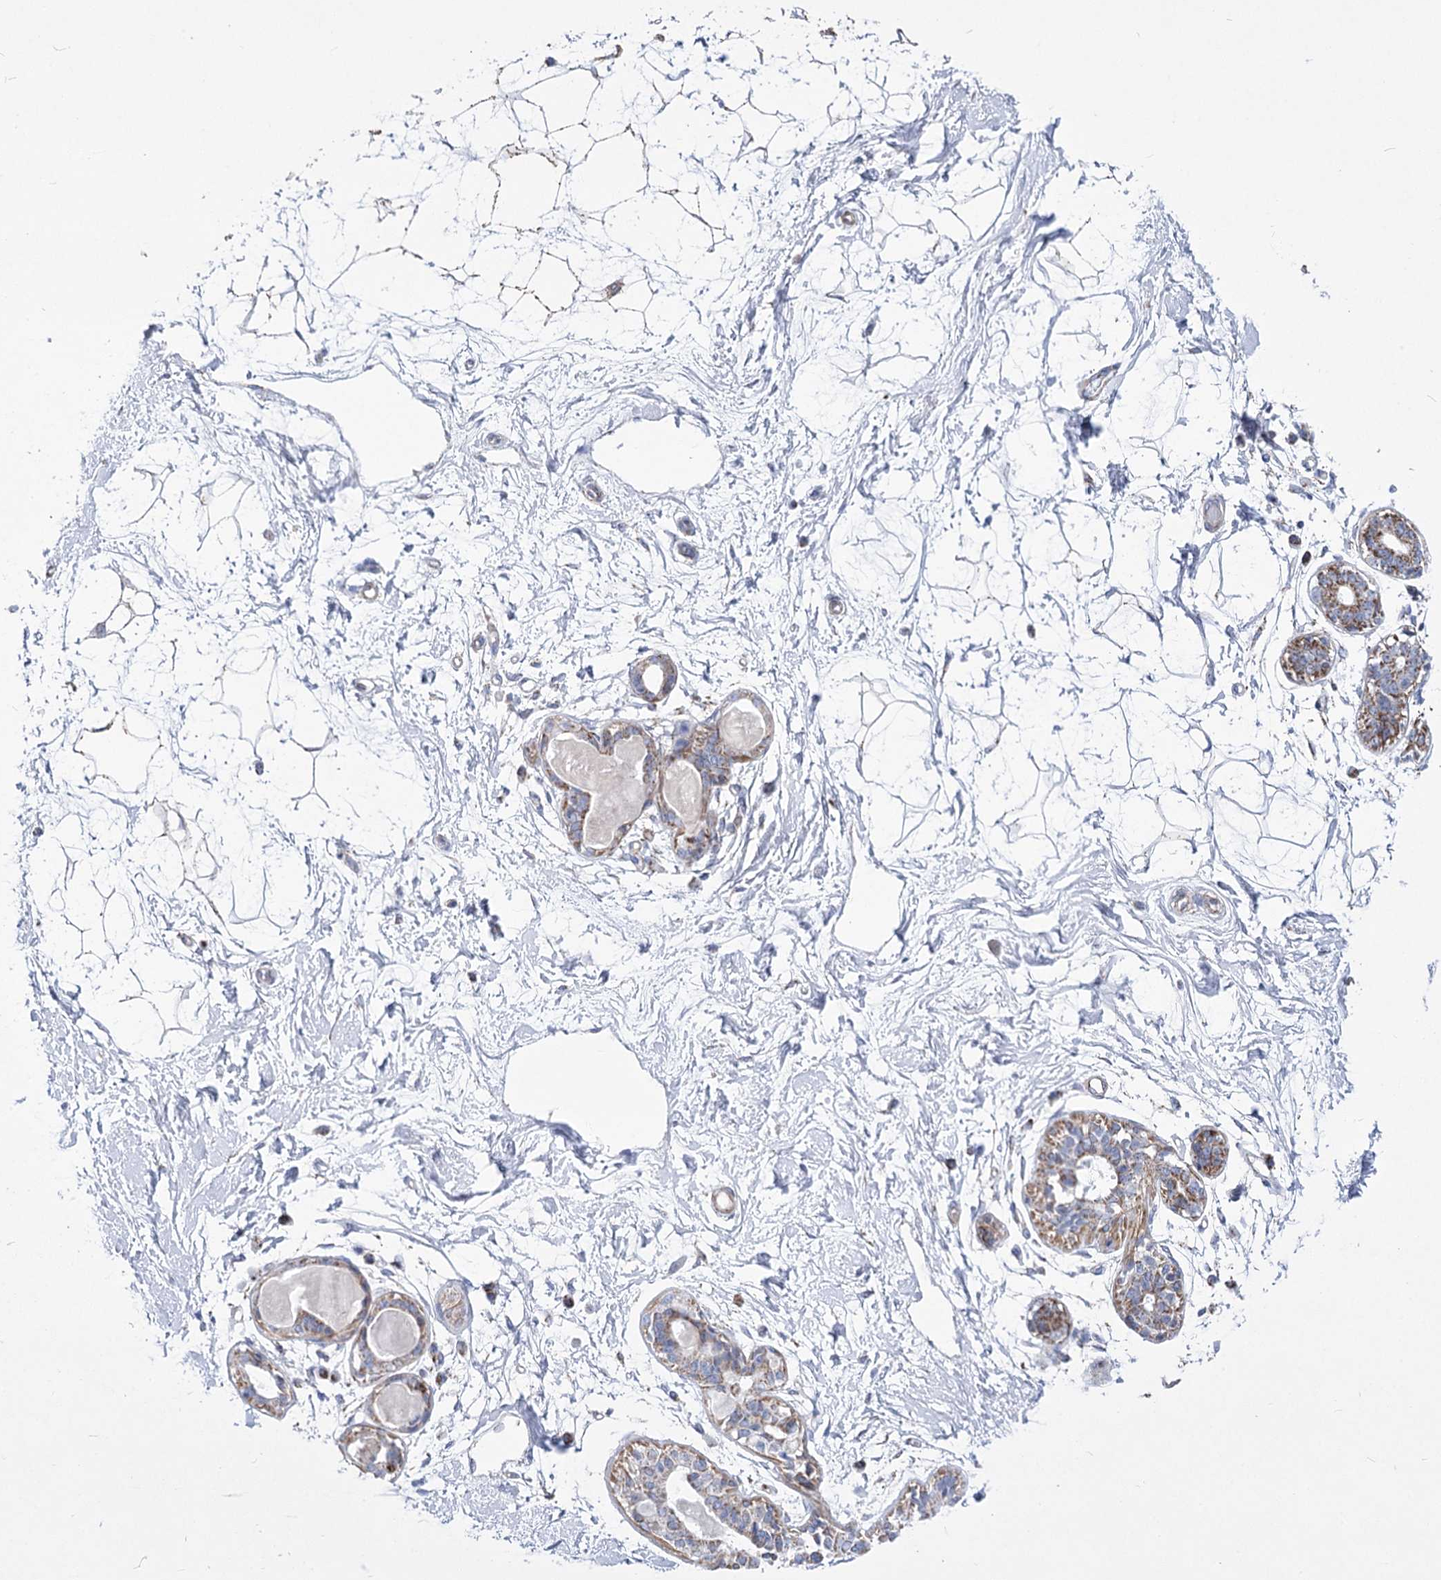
{"staining": {"intensity": "weak", "quantity": "25%-75%", "location": "cytoplasmic/membranous"}, "tissue": "breast", "cell_type": "Adipocytes", "image_type": "normal", "snomed": [{"axis": "morphology", "description": "Normal tissue, NOS"}, {"axis": "topography", "description": "Breast"}], "caption": "Protein expression analysis of benign human breast reveals weak cytoplasmic/membranous staining in about 25%-75% of adipocytes.", "gene": "PDHB", "patient": {"sex": "female", "age": 45}}